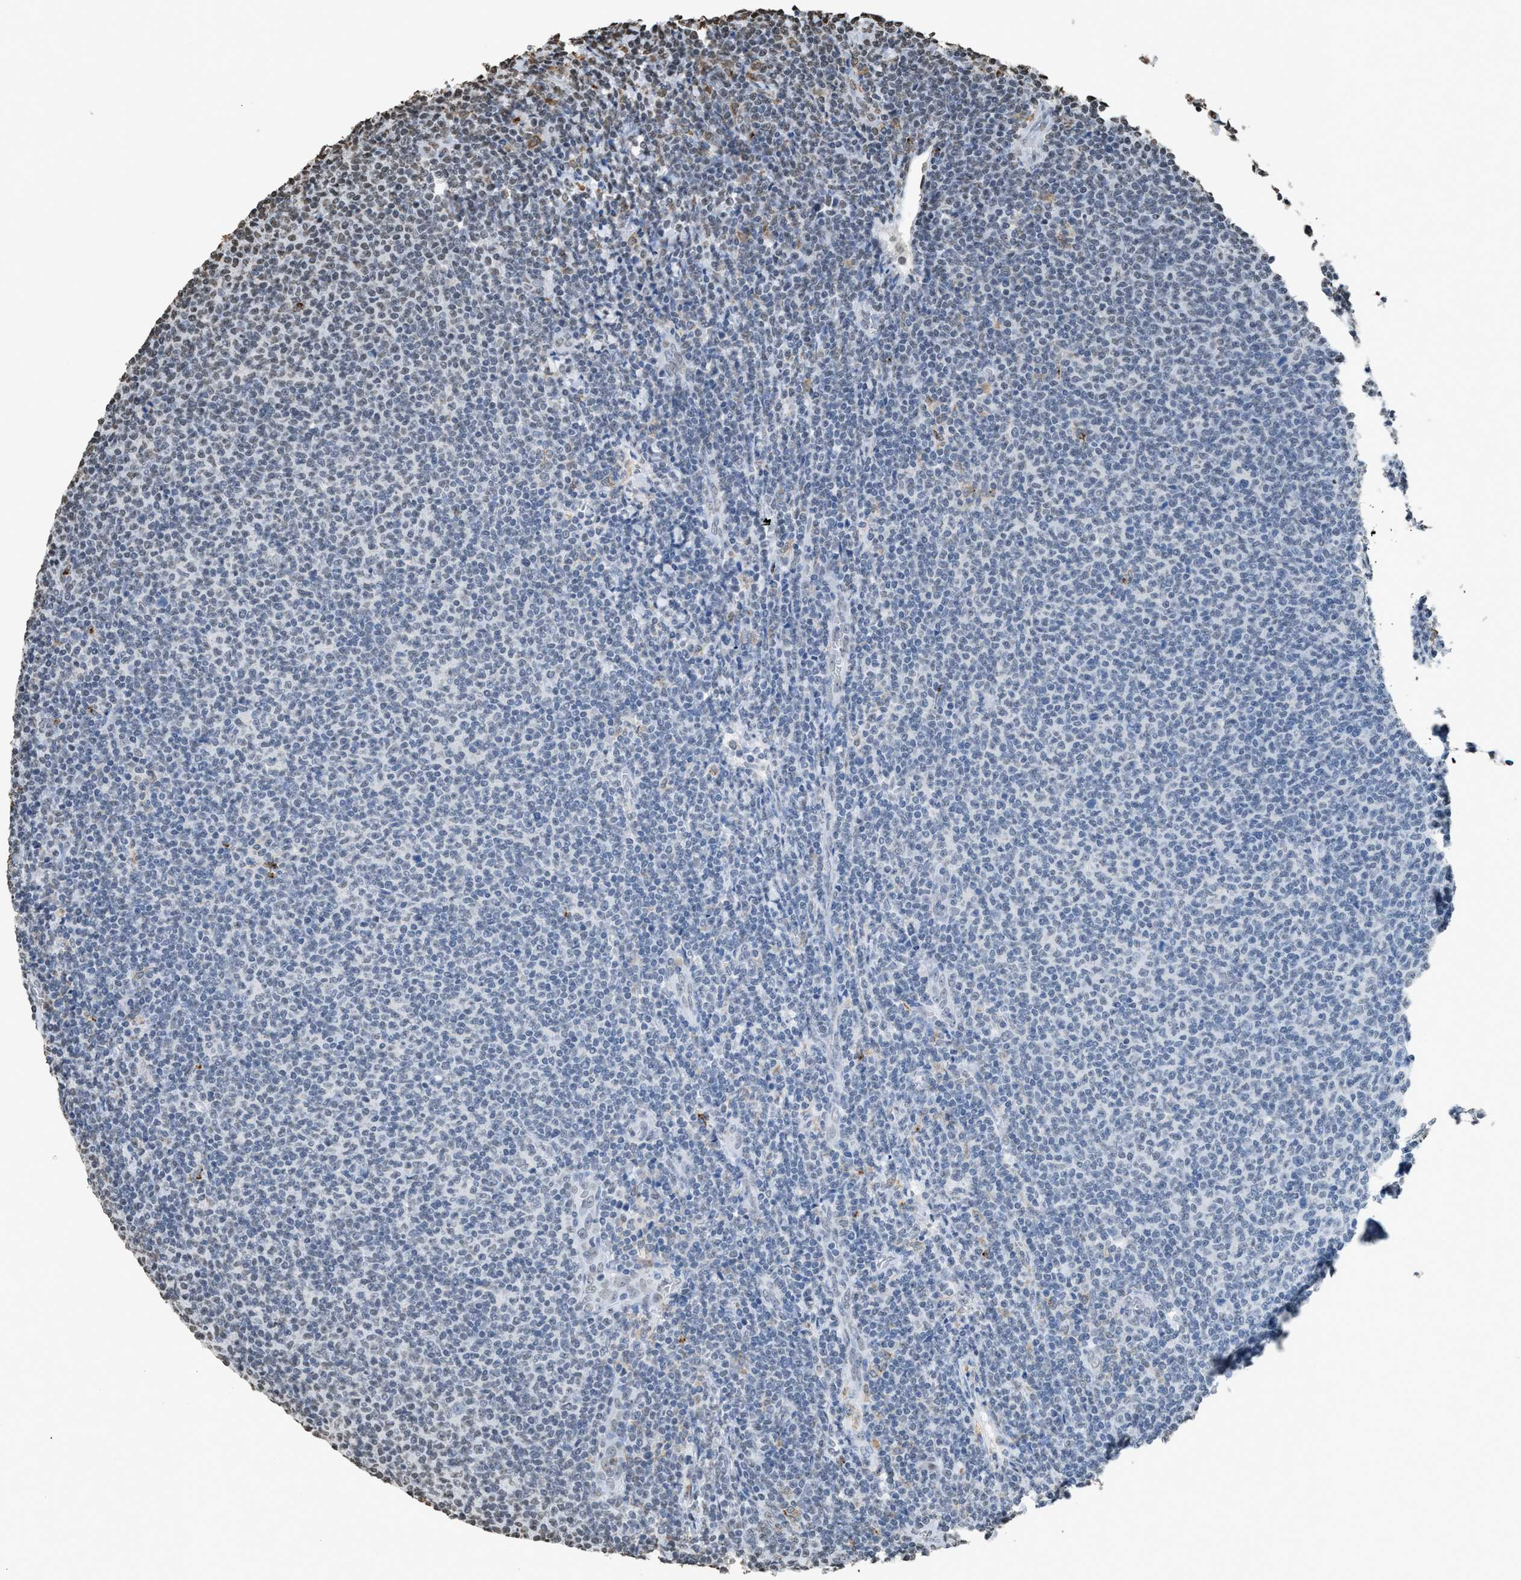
{"staining": {"intensity": "weak", "quantity": "<25%", "location": "nuclear"}, "tissue": "lymphoma", "cell_type": "Tumor cells", "image_type": "cancer", "snomed": [{"axis": "morphology", "description": "Malignant lymphoma, non-Hodgkin's type, Low grade"}, {"axis": "topography", "description": "Lymph node"}], "caption": "Tumor cells are negative for protein expression in human lymphoma.", "gene": "NUP88", "patient": {"sex": "male", "age": 66}}